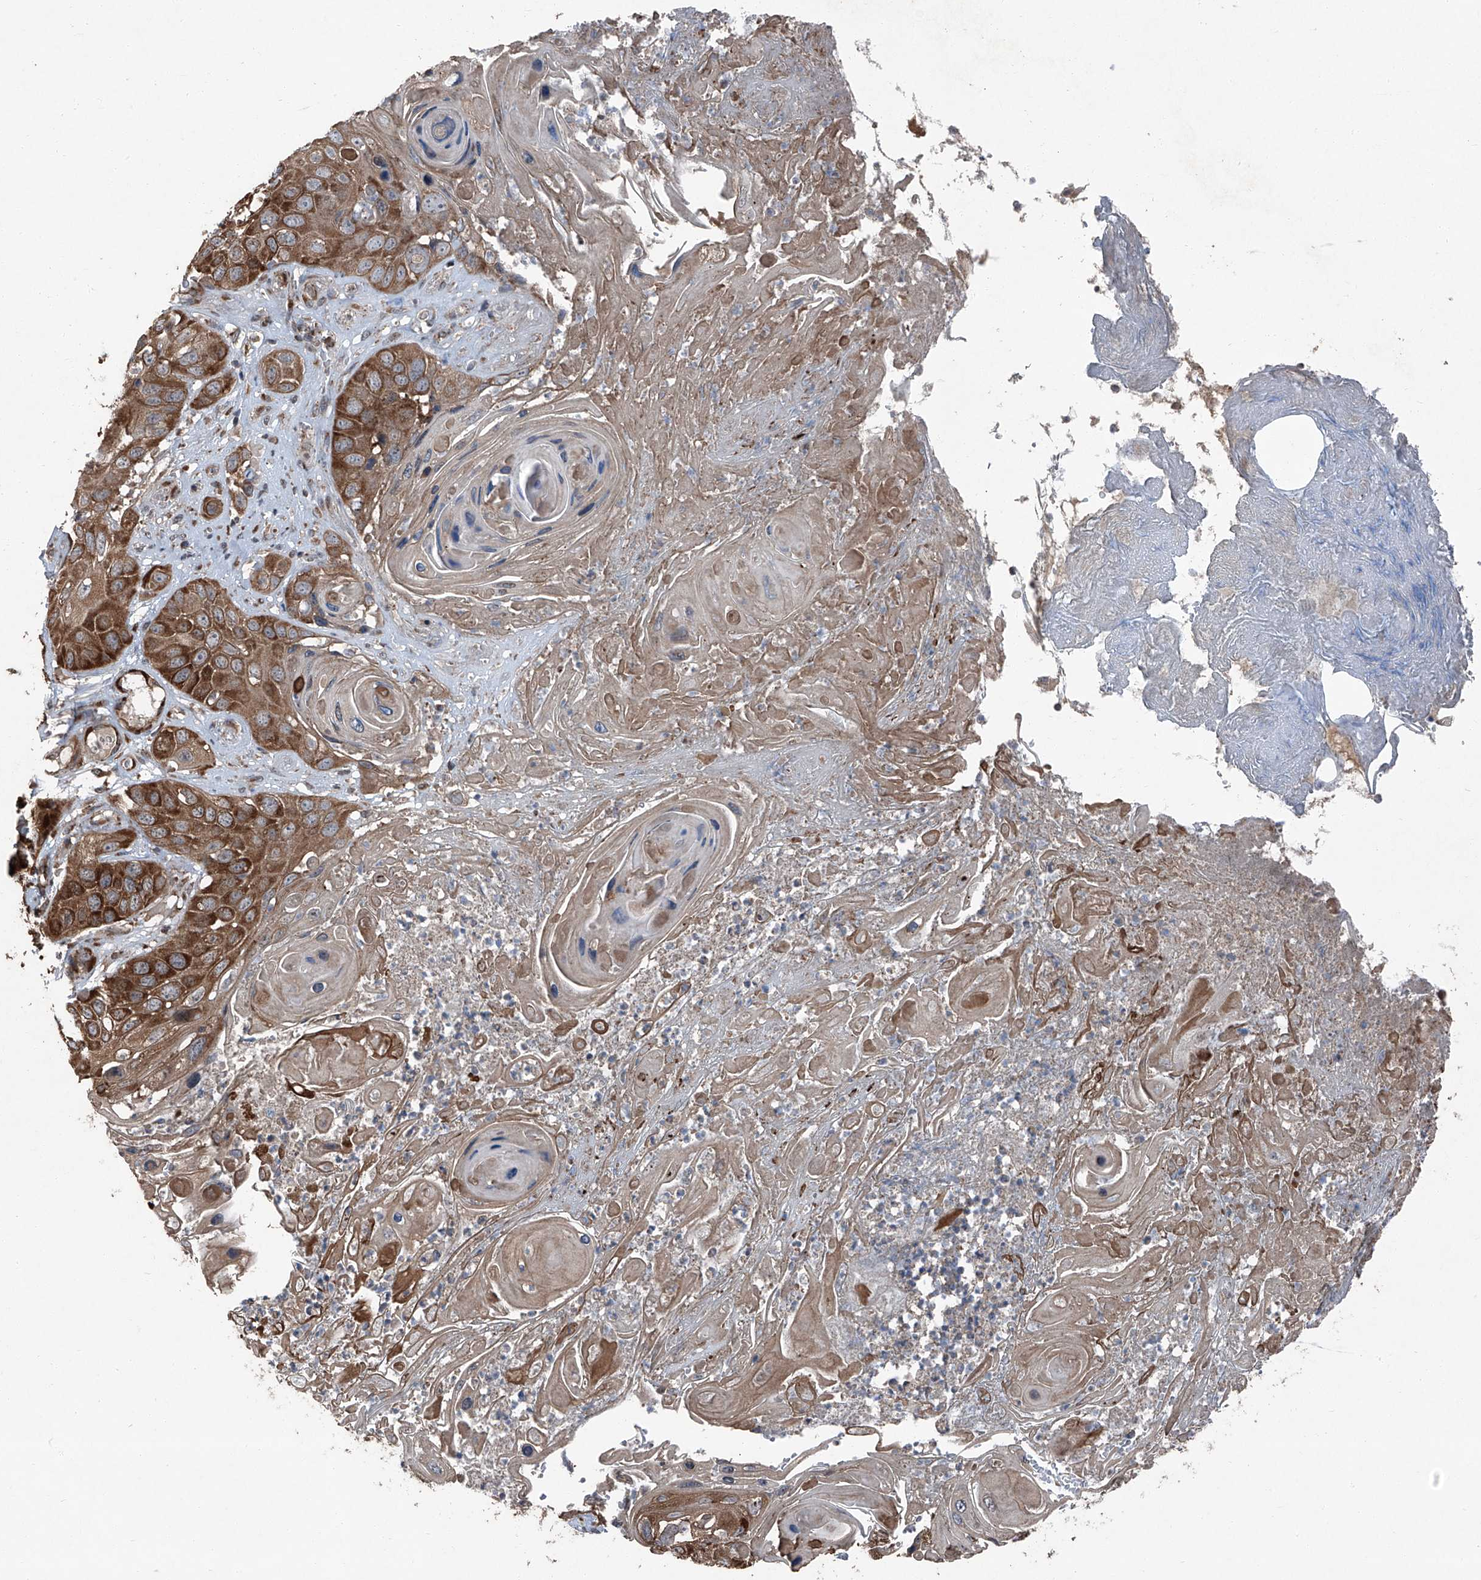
{"staining": {"intensity": "strong", "quantity": ">75%", "location": "cytoplasmic/membranous"}, "tissue": "skin cancer", "cell_type": "Tumor cells", "image_type": "cancer", "snomed": [{"axis": "morphology", "description": "Squamous cell carcinoma, NOS"}, {"axis": "topography", "description": "Skin"}], "caption": "The photomicrograph reveals staining of skin cancer (squamous cell carcinoma), revealing strong cytoplasmic/membranous protein expression (brown color) within tumor cells.", "gene": "LIMK1", "patient": {"sex": "male", "age": 55}}